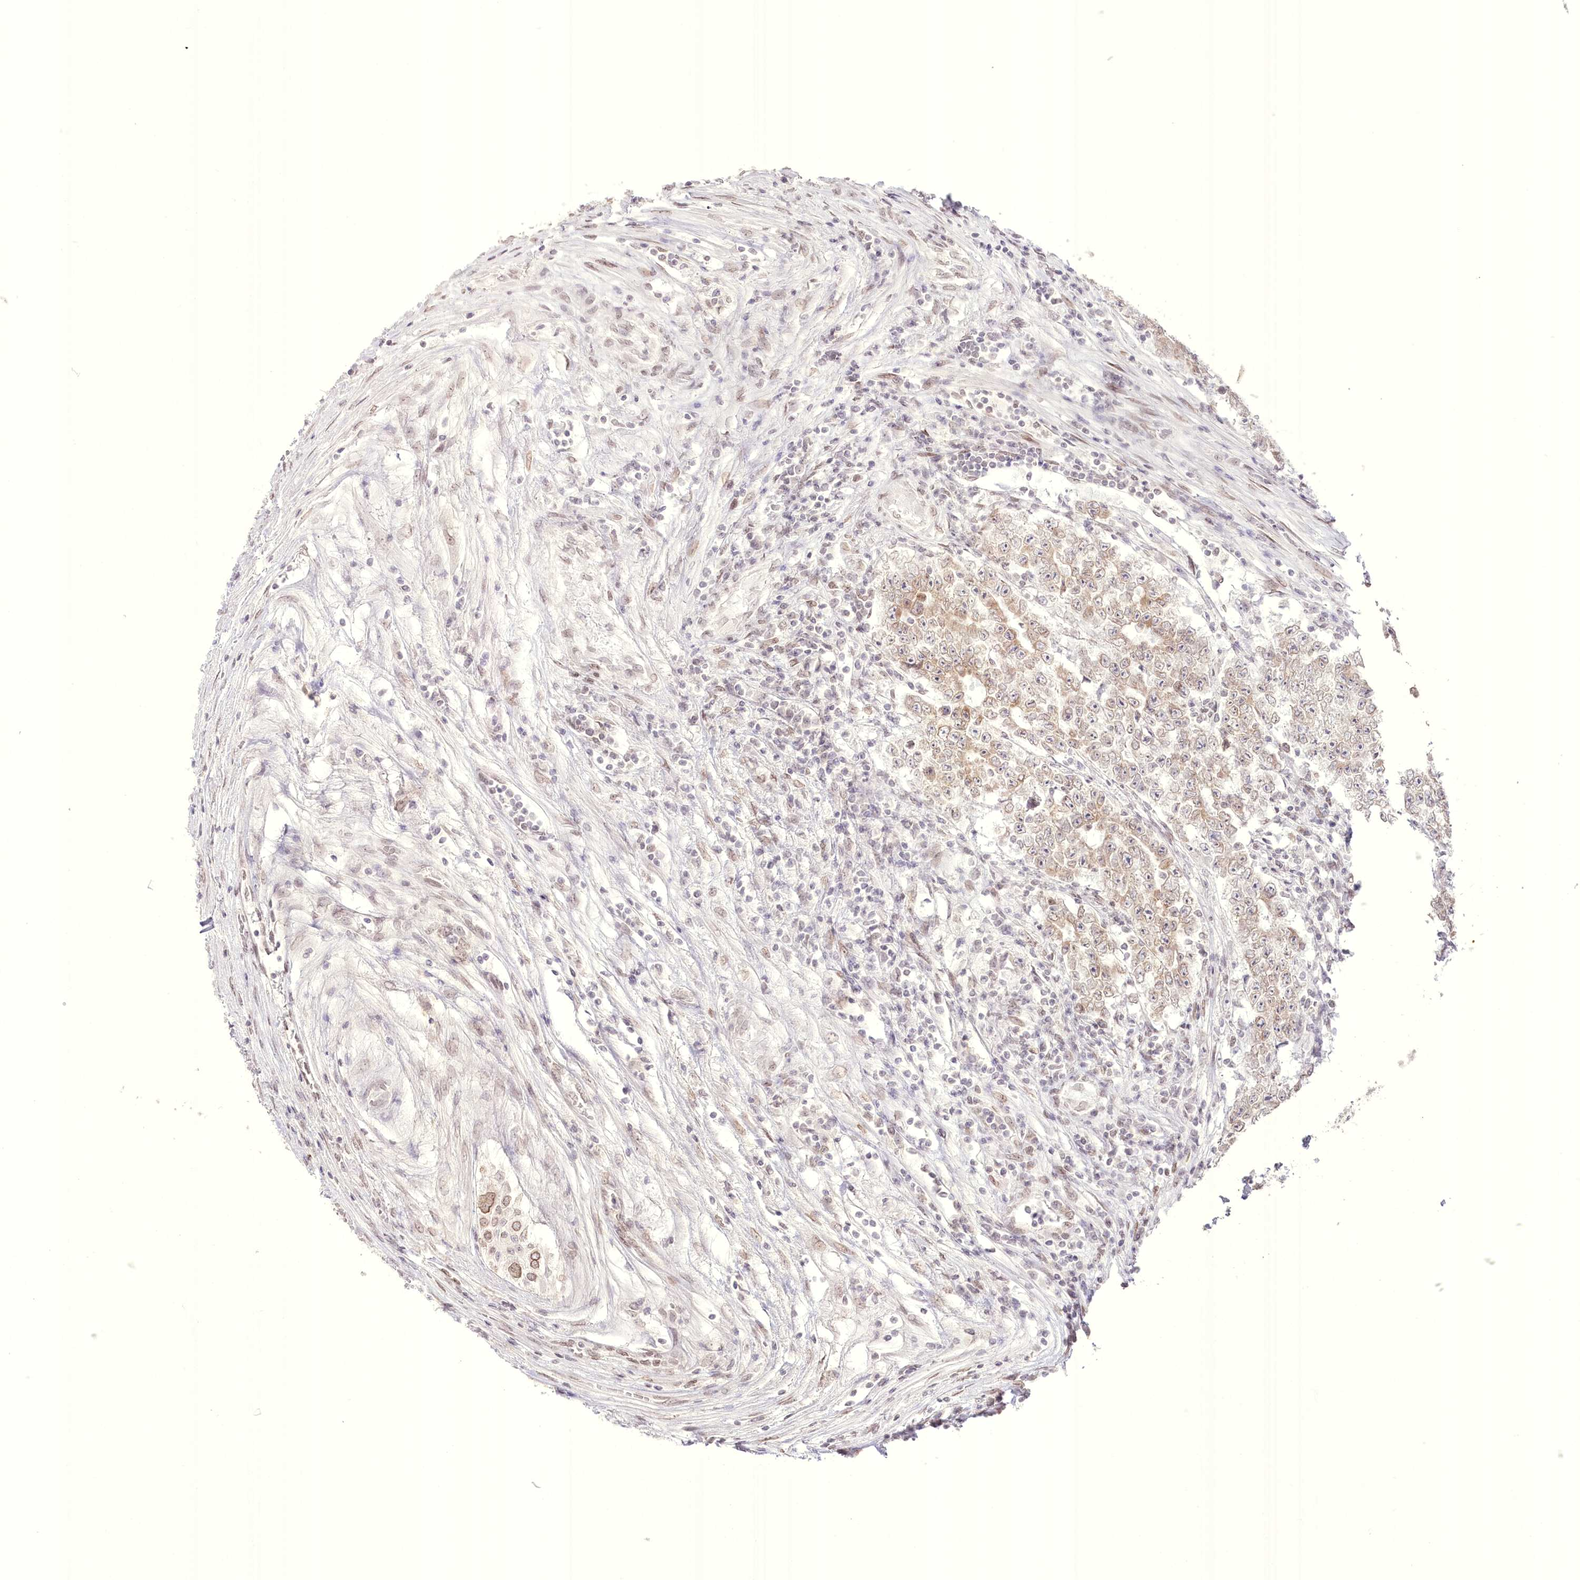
{"staining": {"intensity": "weak", "quantity": ">75%", "location": "cytoplasmic/membranous"}, "tissue": "testis cancer", "cell_type": "Tumor cells", "image_type": "cancer", "snomed": [{"axis": "morphology", "description": "Carcinoma, Embryonal, NOS"}, {"axis": "topography", "description": "Testis"}], "caption": "Testis cancer stained for a protein (brown) reveals weak cytoplasmic/membranous positive staining in about >75% of tumor cells.", "gene": "SLC39A10", "patient": {"sex": "male", "age": 25}}